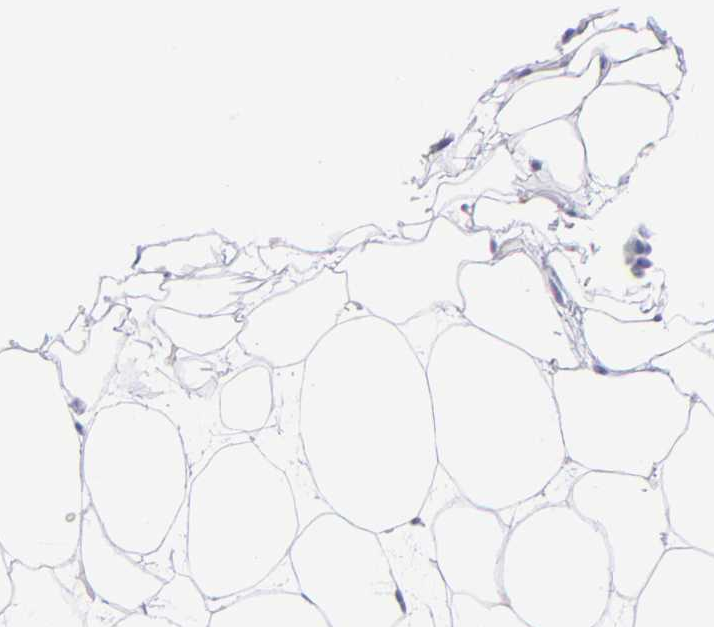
{"staining": {"intensity": "negative", "quantity": "none", "location": "none"}, "tissue": "adipose tissue", "cell_type": "Adipocytes", "image_type": "normal", "snomed": [{"axis": "morphology", "description": "Normal tissue, NOS"}, {"axis": "topography", "description": "Breast"}], "caption": "Immunohistochemical staining of unremarkable human adipose tissue demonstrates no significant positivity in adipocytes. (Brightfield microscopy of DAB (3,3'-diaminobenzidine) immunohistochemistry (IHC) at high magnification).", "gene": "YWHAB", "patient": {"sex": "female", "age": 22}}